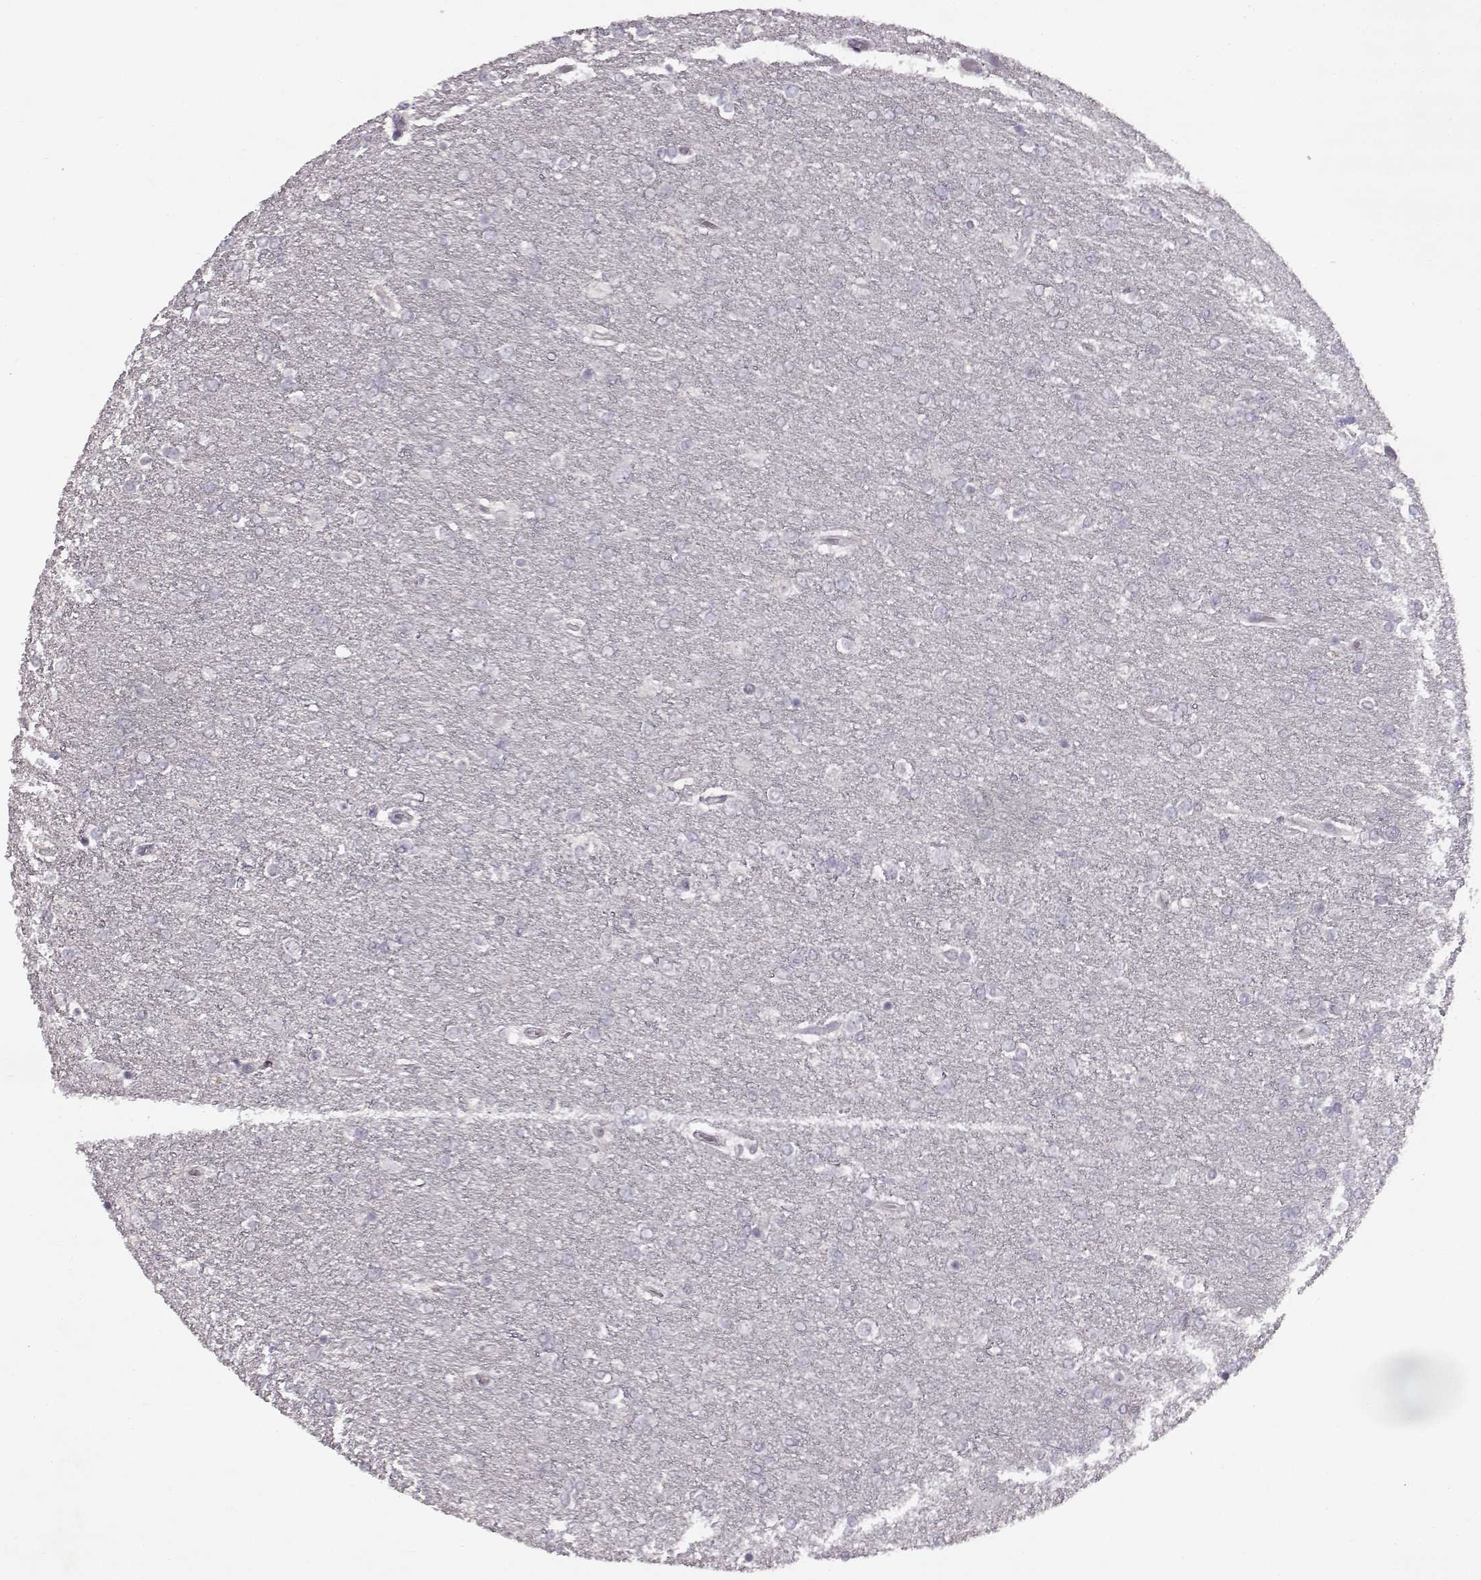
{"staining": {"intensity": "negative", "quantity": "none", "location": "none"}, "tissue": "glioma", "cell_type": "Tumor cells", "image_type": "cancer", "snomed": [{"axis": "morphology", "description": "Glioma, malignant, High grade"}, {"axis": "topography", "description": "Brain"}], "caption": "An image of human malignant glioma (high-grade) is negative for staining in tumor cells.", "gene": "SPAG17", "patient": {"sex": "female", "age": 61}}